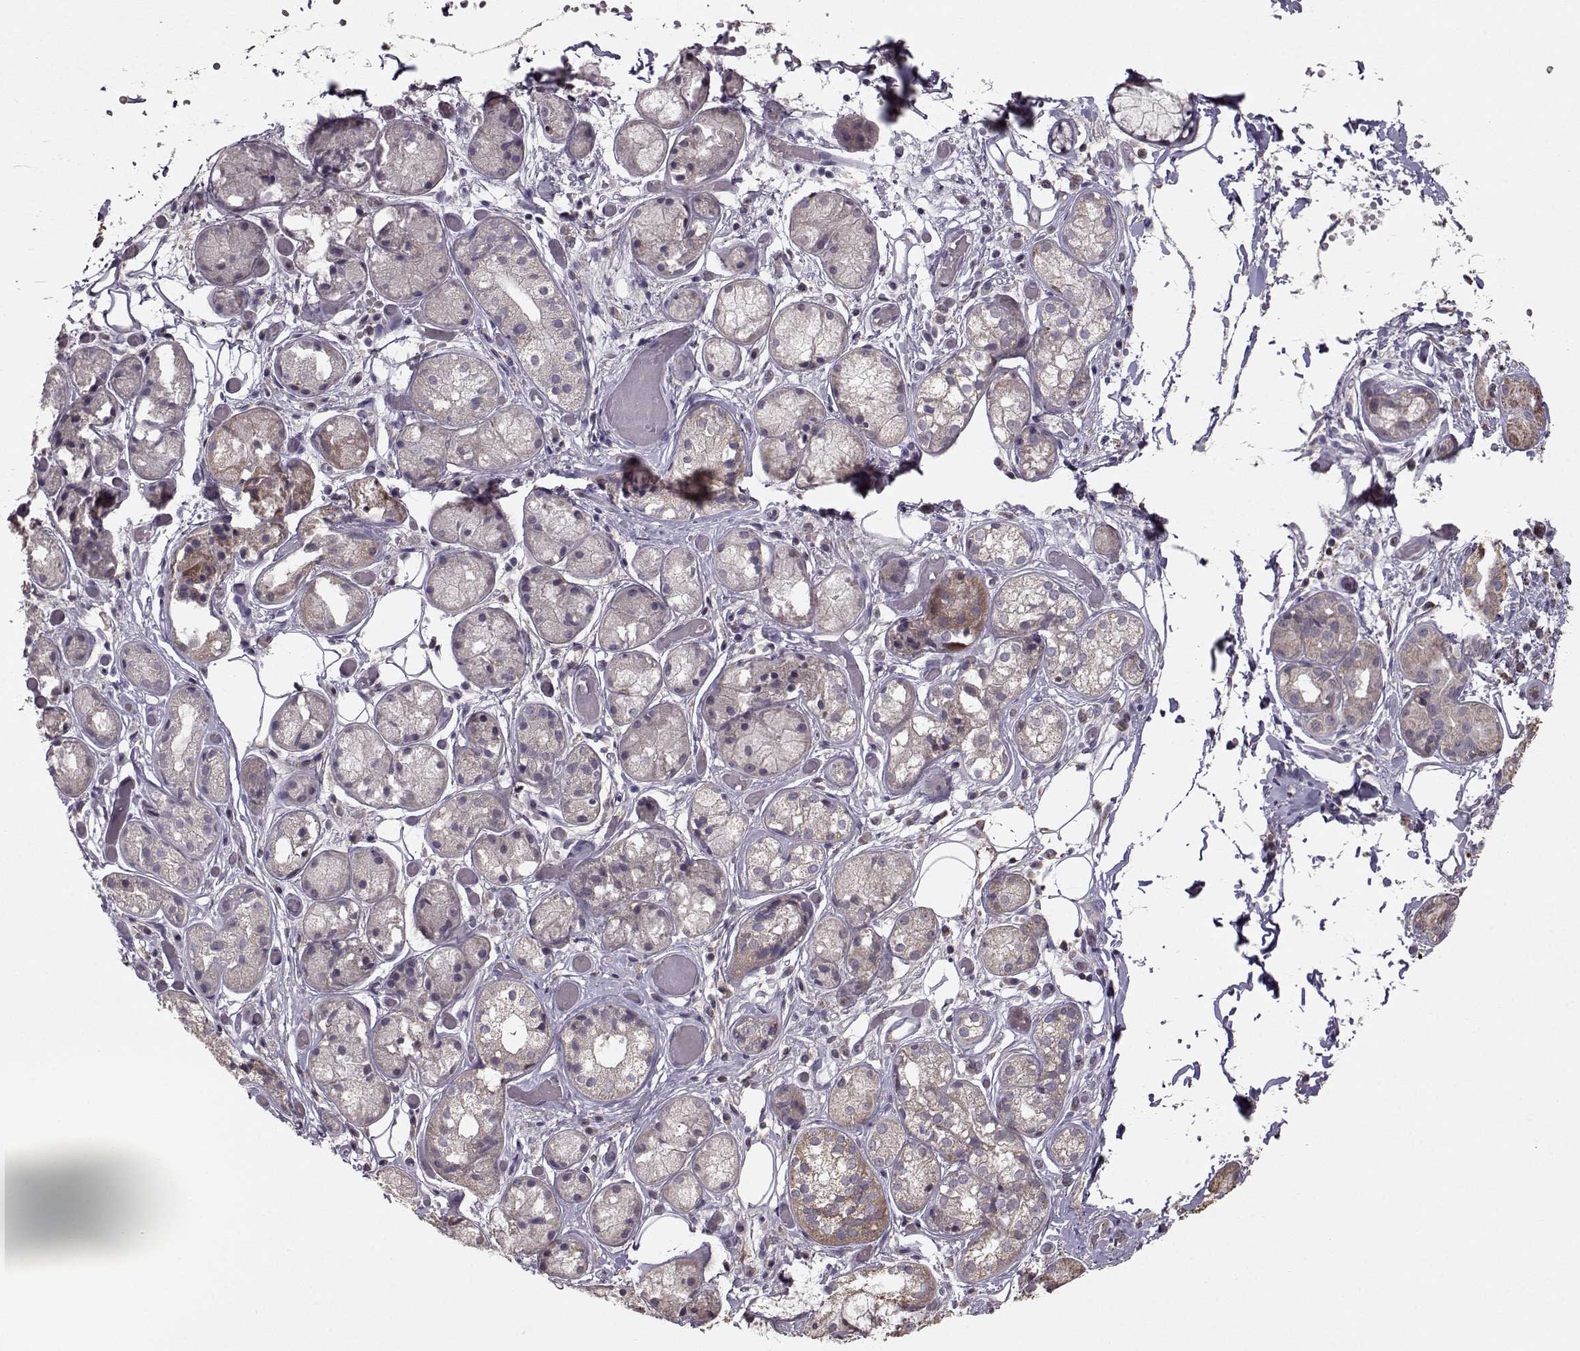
{"staining": {"intensity": "moderate", "quantity": "25%-75%", "location": "cytoplasmic/membranous"}, "tissue": "salivary gland", "cell_type": "Glandular cells", "image_type": "normal", "snomed": [{"axis": "morphology", "description": "Normal tissue, NOS"}, {"axis": "topography", "description": "Salivary gland"}, {"axis": "topography", "description": "Peripheral nerve tissue"}], "caption": "Immunohistochemical staining of benign human salivary gland demonstrates medium levels of moderate cytoplasmic/membranous staining in approximately 25%-75% of glandular cells. The staining was performed using DAB (3,3'-diaminobenzidine), with brown indicating positive protein expression. Nuclei are stained blue with hematoxylin.", "gene": "CMTM3", "patient": {"sex": "male", "age": 71}}